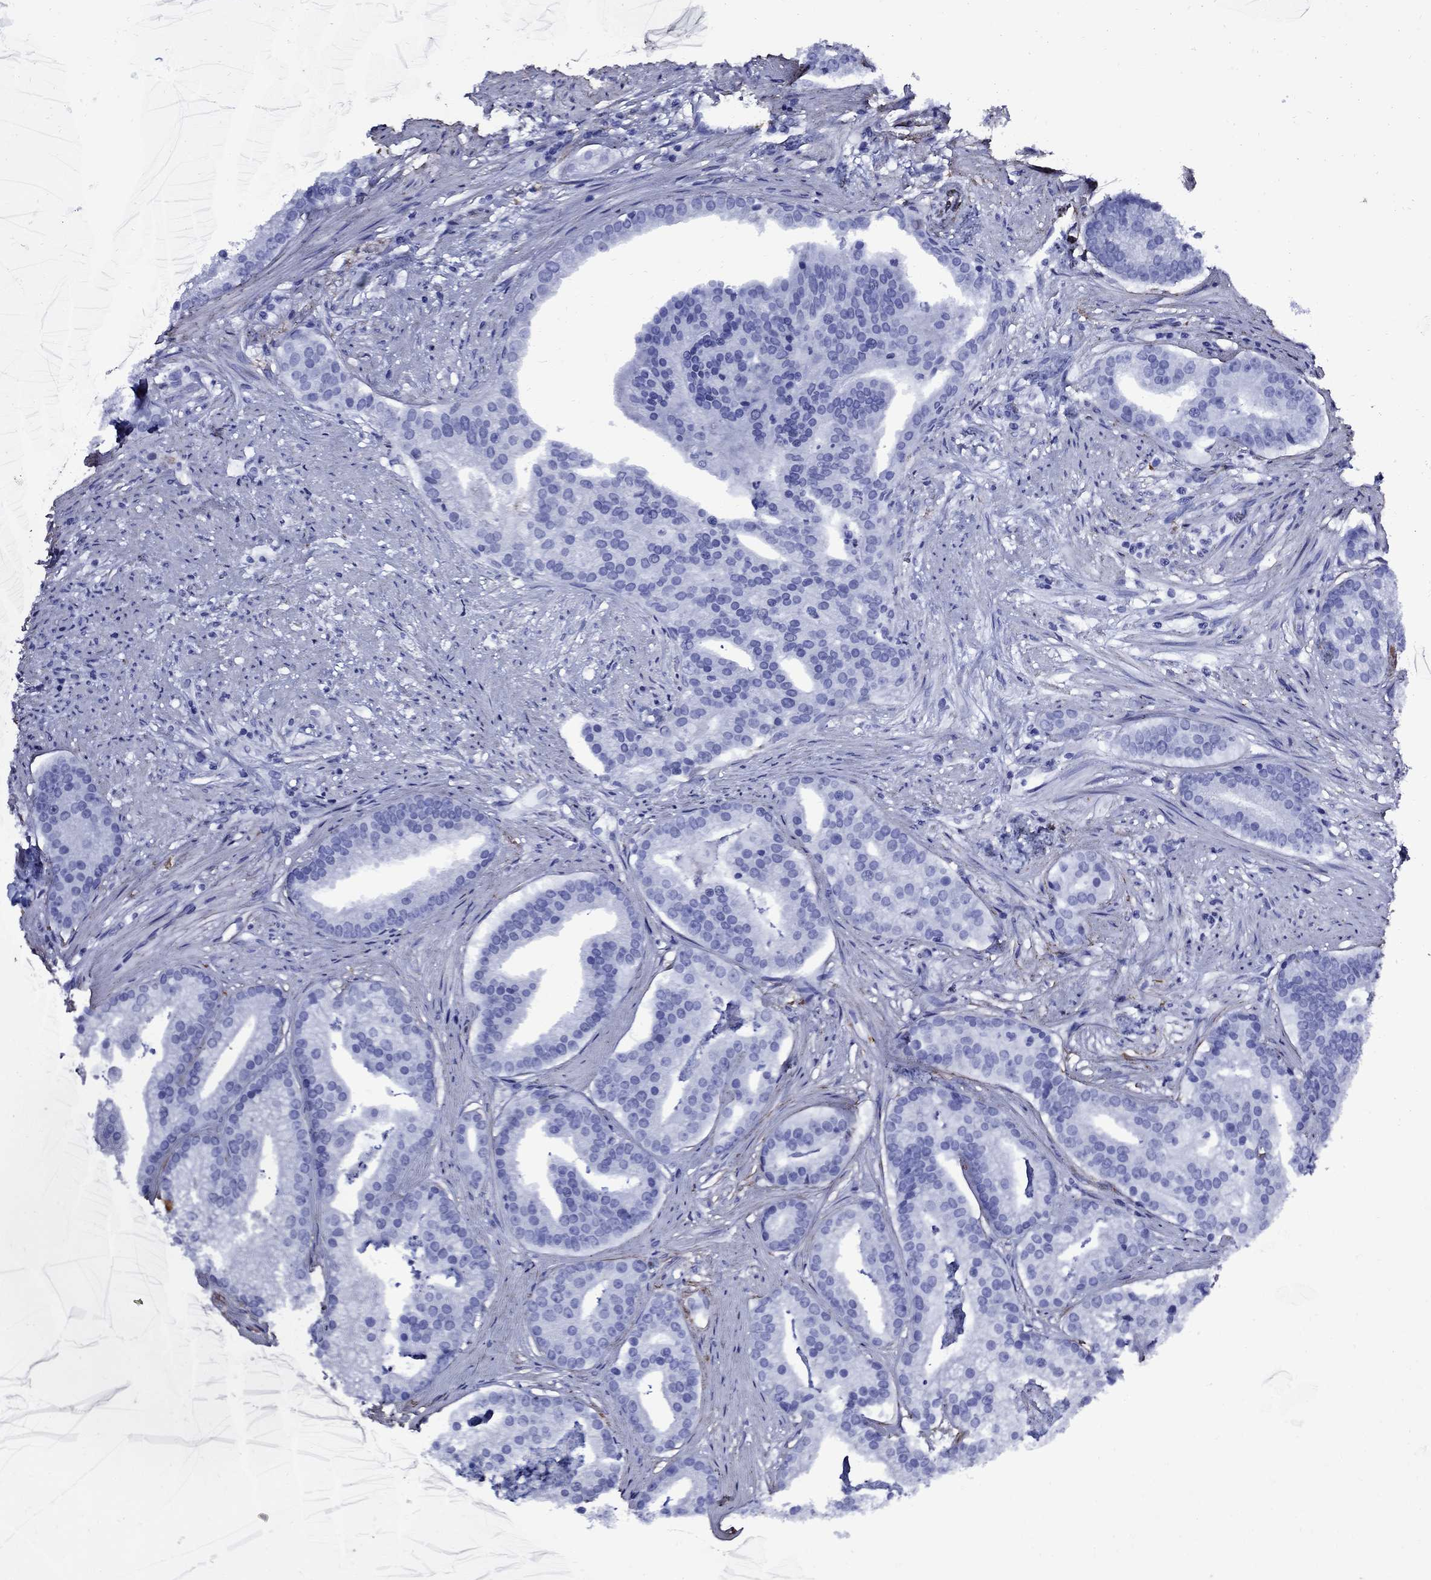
{"staining": {"intensity": "negative", "quantity": "none", "location": "none"}, "tissue": "prostate cancer", "cell_type": "Tumor cells", "image_type": "cancer", "snomed": [{"axis": "morphology", "description": "Adenocarcinoma, NOS"}, {"axis": "topography", "description": "Prostate and seminal vesicle, NOS"}, {"axis": "topography", "description": "Prostate"}], "caption": "Tumor cells show no significant positivity in prostate adenocarcinoma.", "gene": "VTN", "patient": {"sex": "male", "age": 44}}